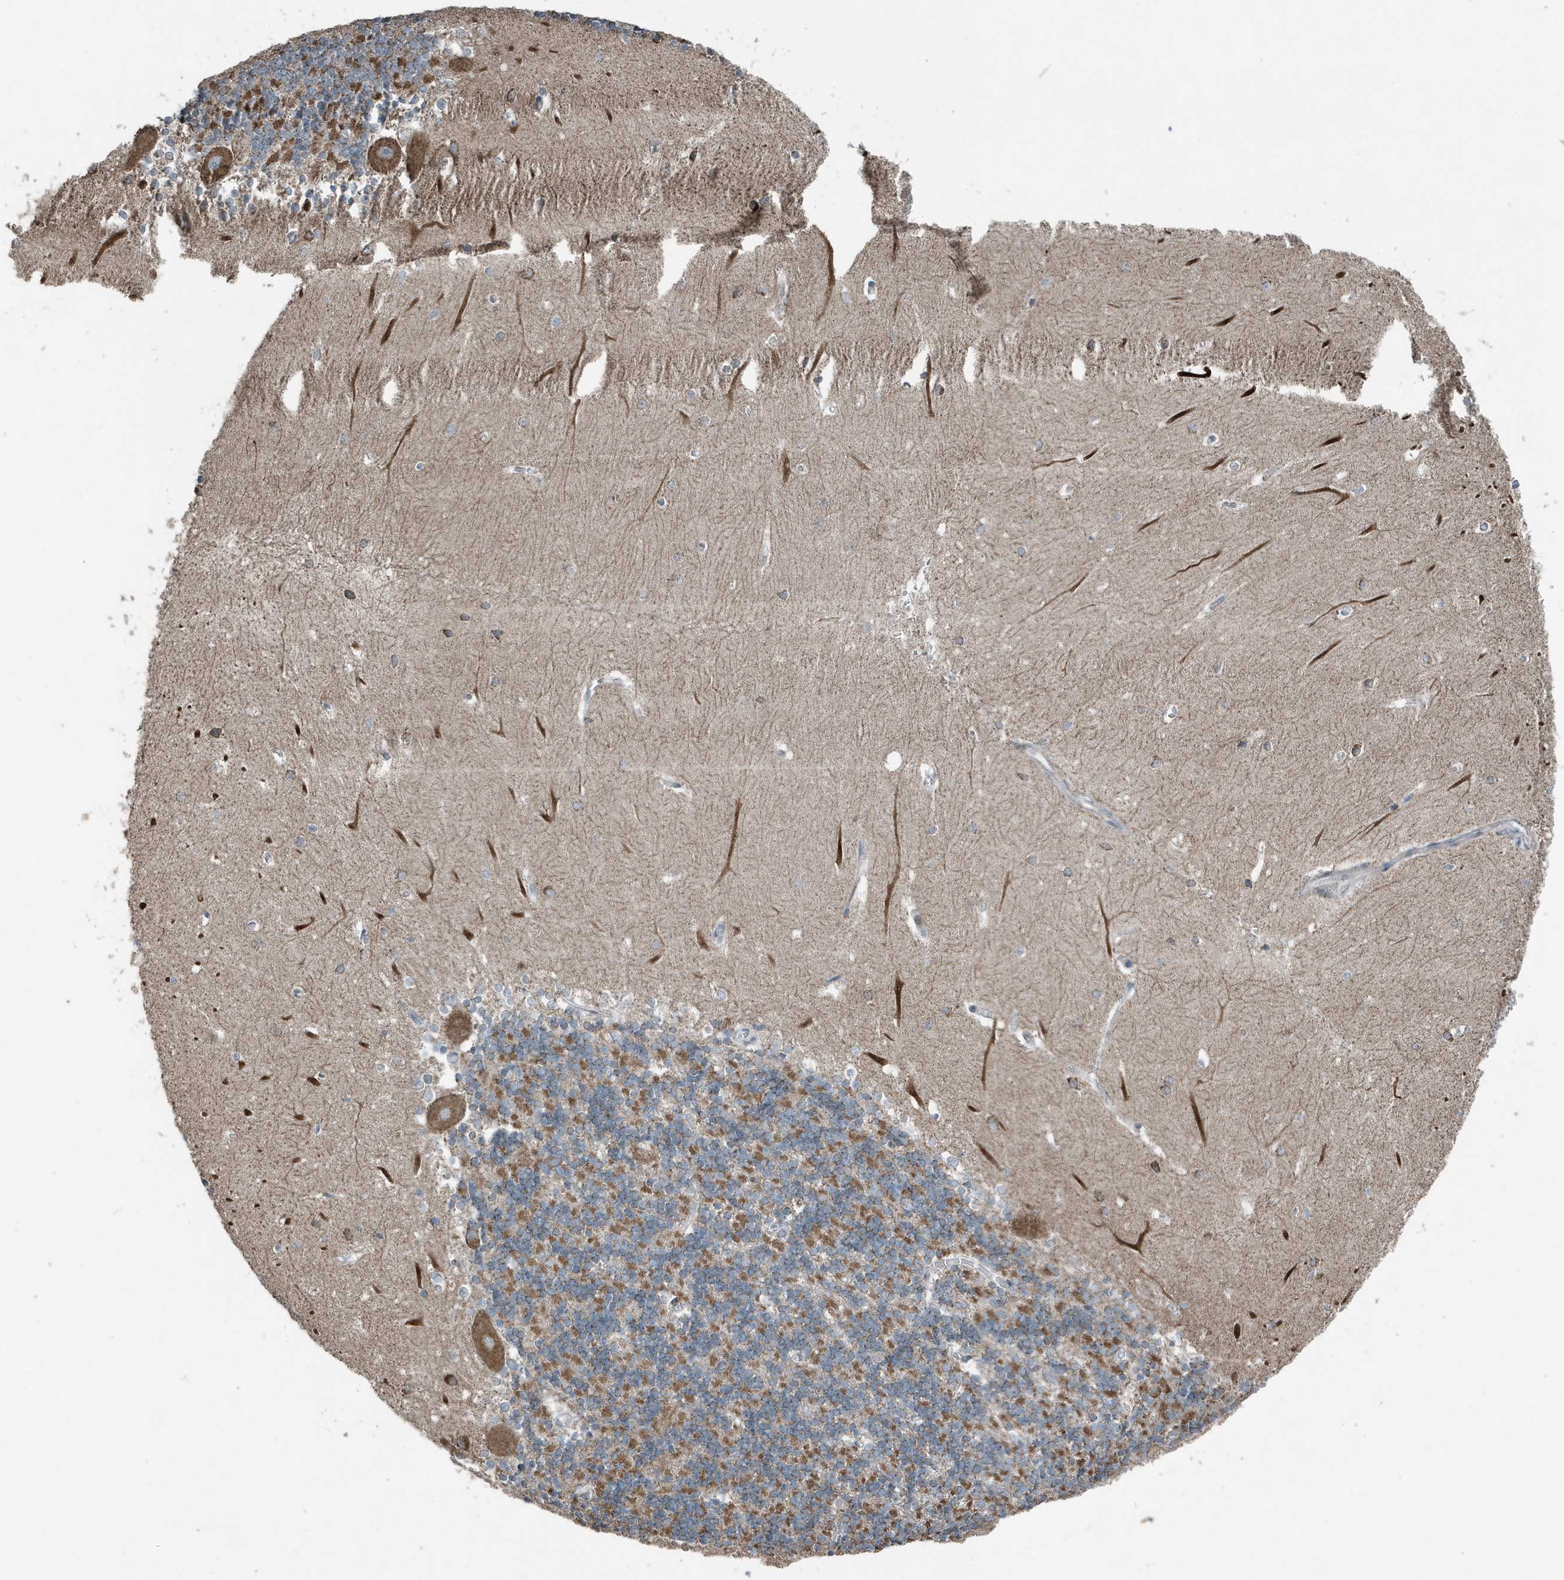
{"staining": {"intensity": "moderate", "quantity": "25%-75%", "location": "cytoplasmic/membranous"}, "tissue": "cerebellum", "cell_type": "Cells in granular layer", "image_type": "normal", "snomed": [{"axis": "morphology", "description": "Normal tissue, NOS"}, {"axis": "topography", "description": "Cerebellum"}], "caption": "Moderate cytoplasmic/membranous protein positivity is seen in about 25%-75% of cells in granular layer in cerebellum.", "gene": "MT", "patient": {"sex": "male", "age": 37}}